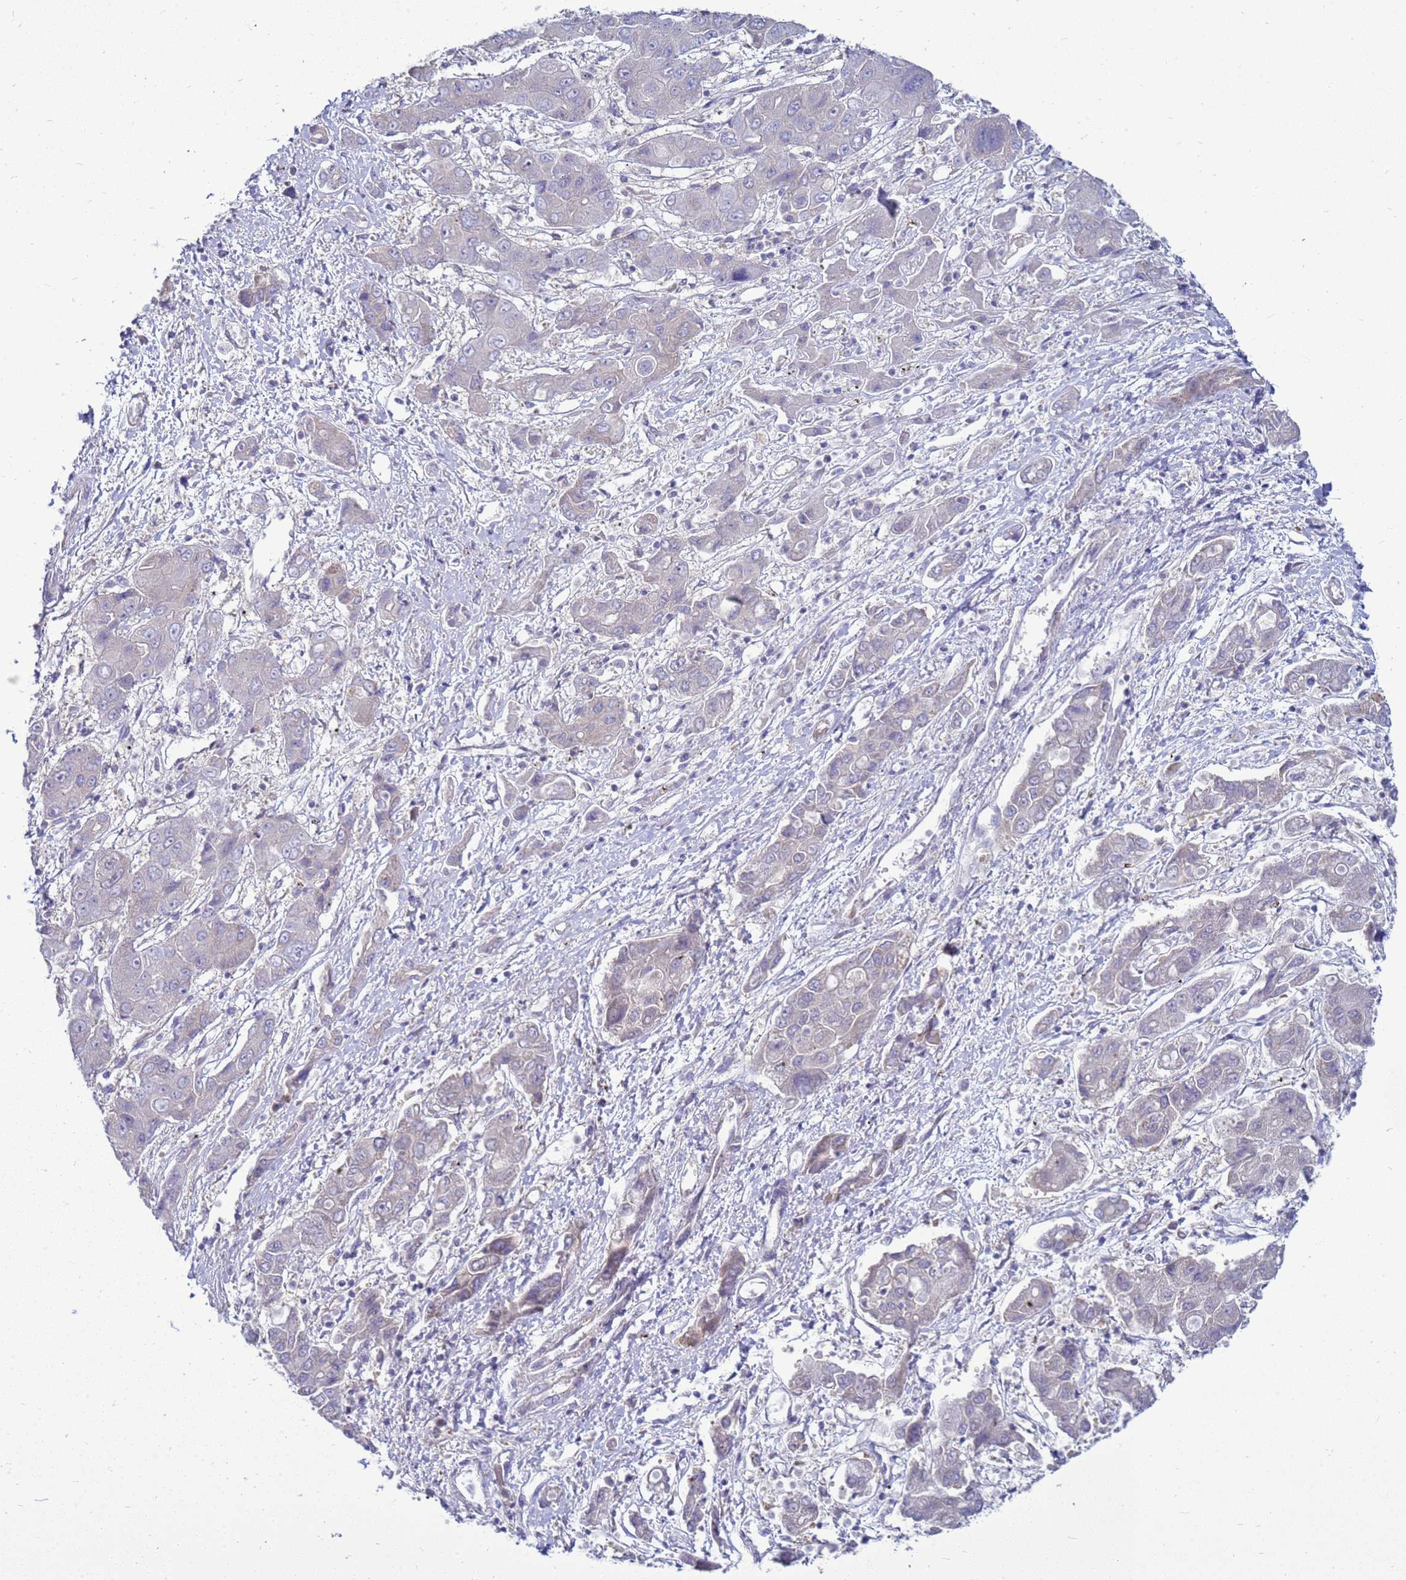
{"staining": {"intensity": "negative", "quantity": "none", "location": "none"}, "tissue": "liver cancer", "cell_type": "Tumor cells", "image_type": "cancer", "snomed": [{"axis": "morphology", "description": "Cholangiocarcinoma"}, {"axis": "topography", "description": "Liver"}], "caption": "This is an immunohistochemistry micrograph of human liver cancer. There is no positivity in tumor cells.", "gene": "MON1B", "patient": {"sex": "male", "age": 67}}